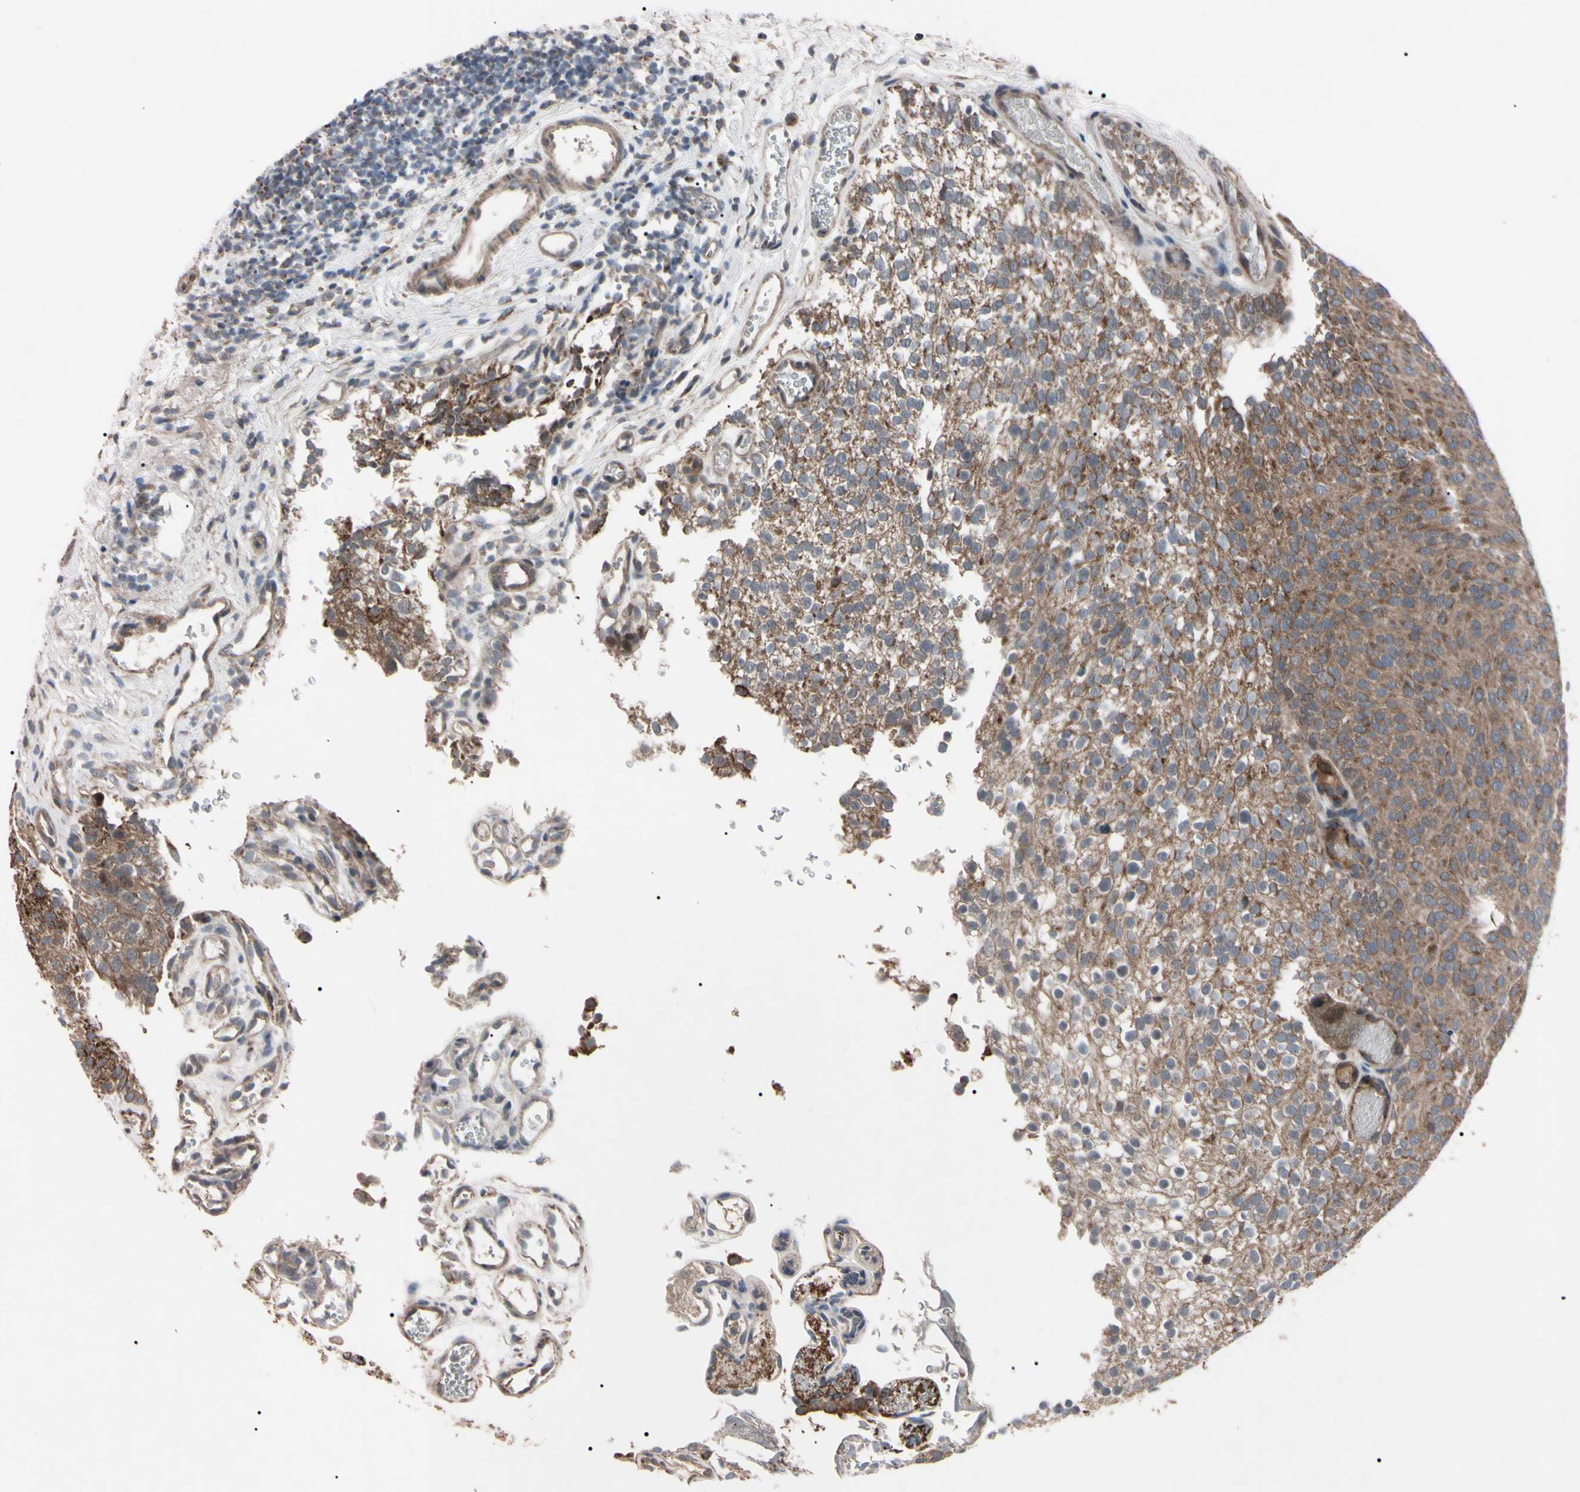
{"staining": {"intensity": "moderate", "quantity": ">75%", "location": "cytoplasmic/membranous"}, "tissue": "urothelial cancer", "cell_type": "Tumor cells", "image_type": "cancer", "snomed": [{"axis": "morphology", "description": "Urothelial carcinoma, Low grade"}, {"axis": "topography", "description": "Urinary bladder"}], "caption": "Immunohistochemical staining of urothelial carcinoma (low-grade) shows moderate cytoplasmic/membranous protein expression in approximately >75% of tumor cells. The staining is performed using DAB (3,3'-diaminobenzidine) brown chromogen to label protein expression. The nuclei are counter-stained blue using hematoxylin.", "gene": "TNFRSF1A", "patient": {"sex": "male", "age": 78}}